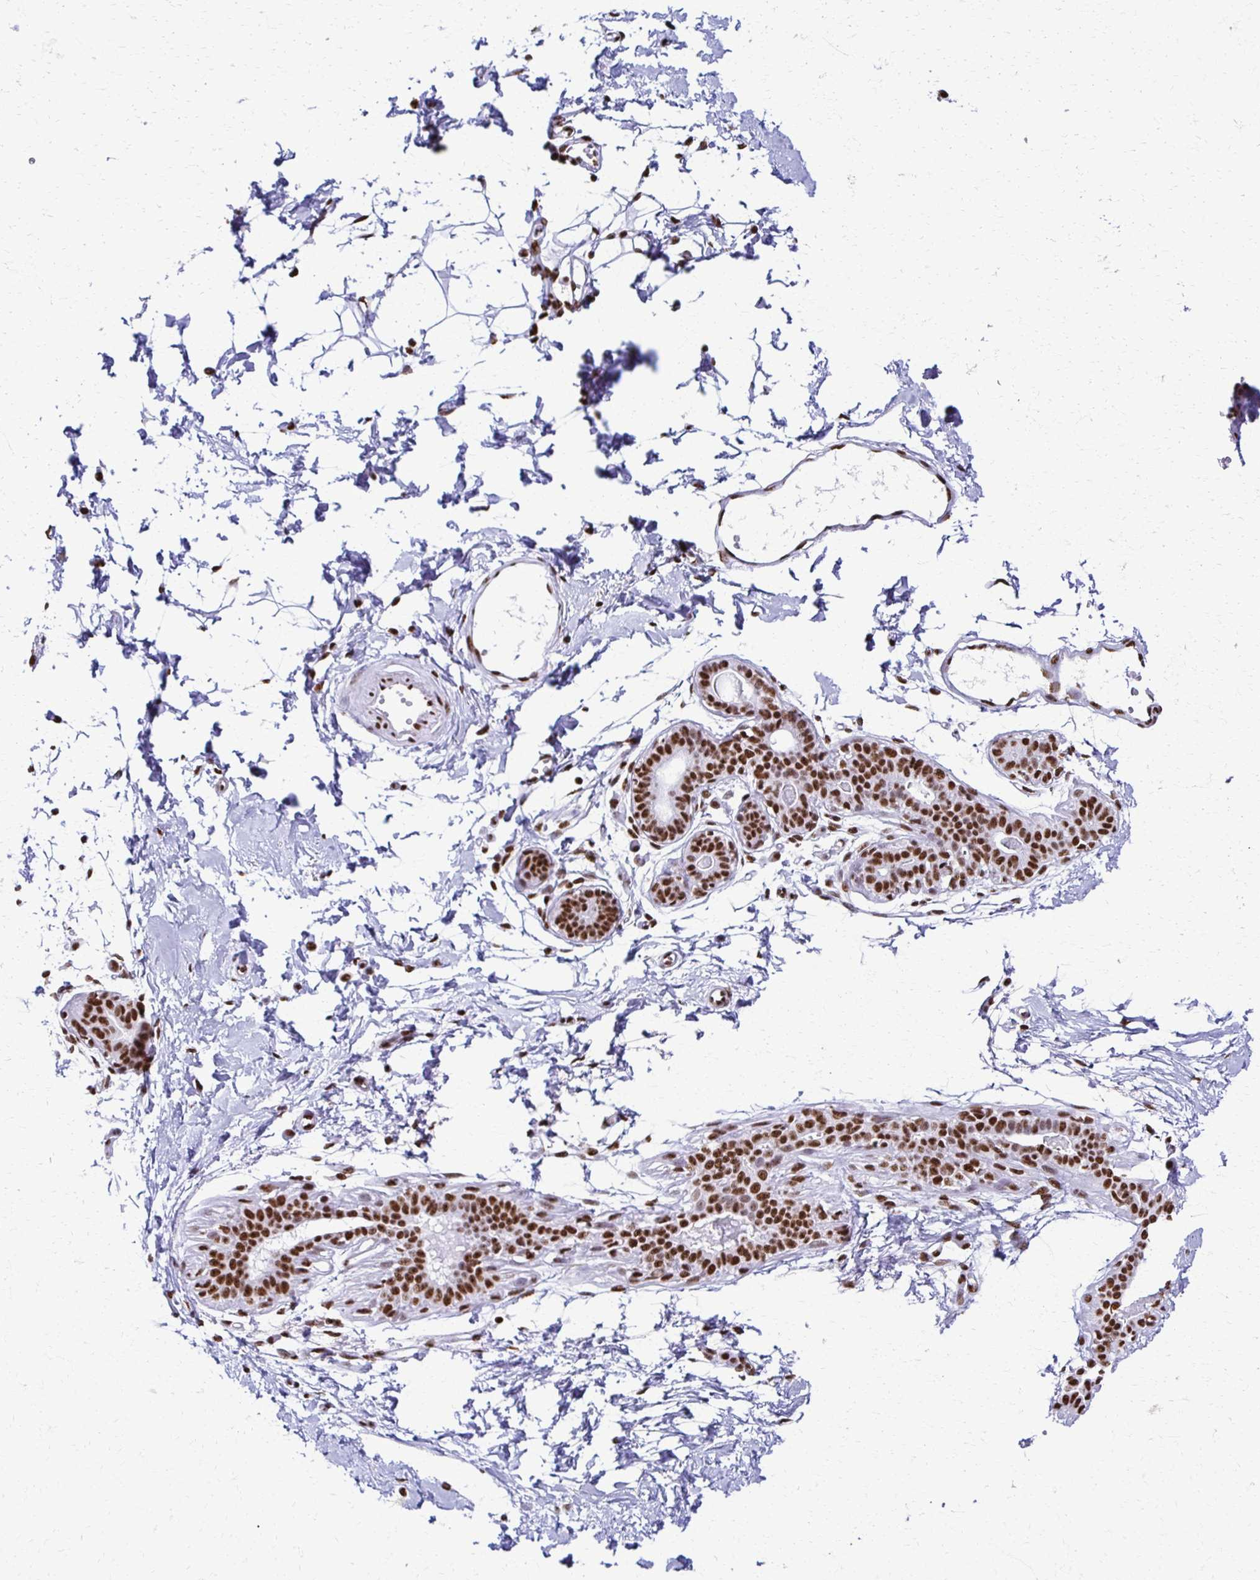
{"staining": {"intensity": "strong", "quantity": ">75%", "location": "nuclear"}, "tissue": "breast", "cell_type": "Adipocytes", "image_type": "normal", "snomed": [{"axis": "morphology", "description": "Normal tissue, NOS"}, {"axis": "topography", "description": "Breast"}], "caption": "High-magnification brightfield microscopy of benign breast stained with DAB (3,3'-diaminobenzidine) (brown) and counterstained with hematoxylin (blue). adipocytes exhibit strong nuclear positivity is appreciated in about>75% of cells.", "gene": "NONO", "patient": {"sex": "female", "age": 45}}